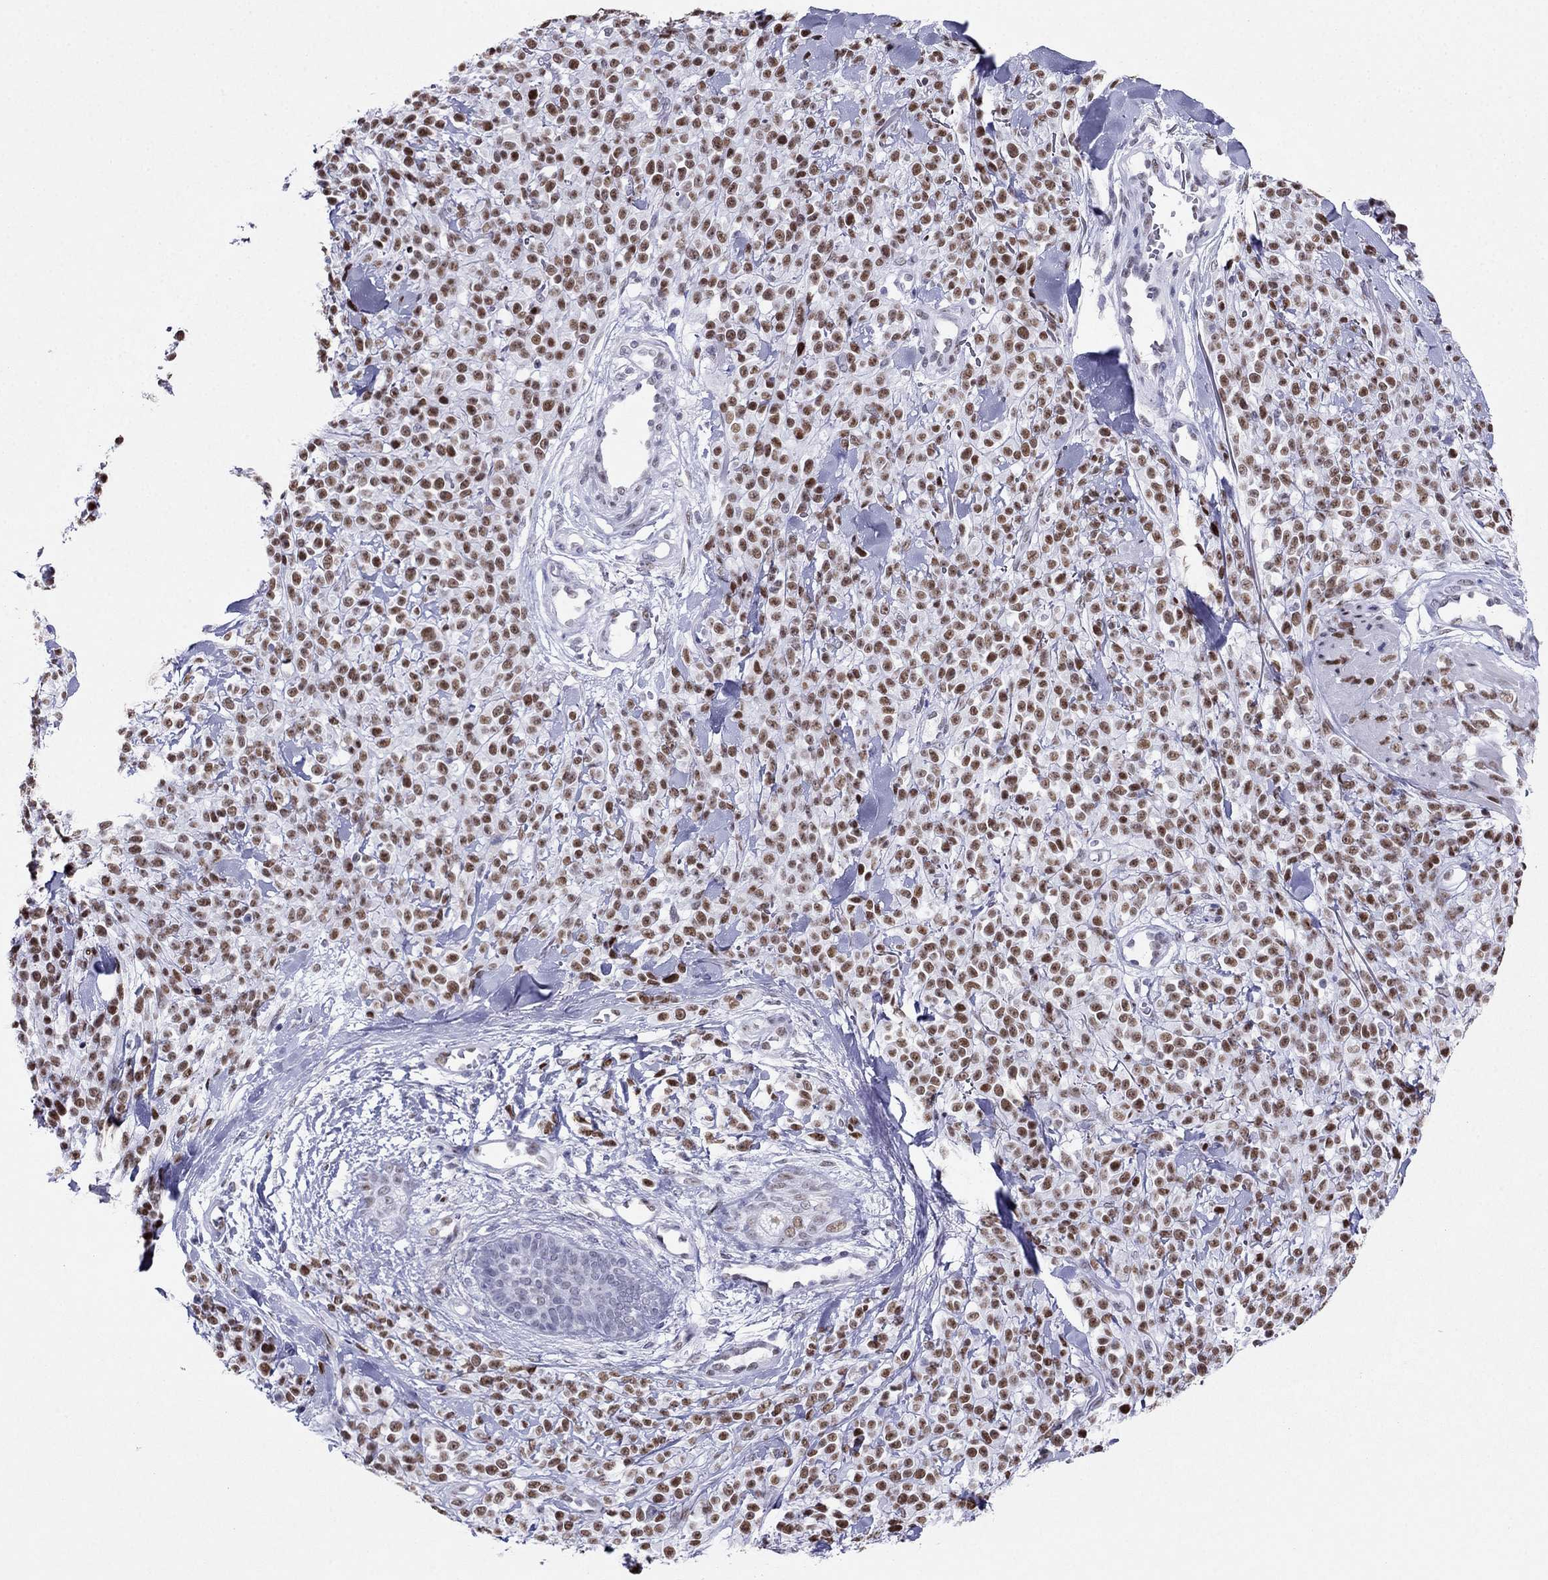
{"staining": {"intensity": "strong", "quantity": ">75%", "location": "nuclear"}, "tissue": "melanoma", "cell_type": "Tumor cells", "image_type": "cancer", "snomed": [{"axis": "morphology", "description": "Malignant melanoma, NOS"}, {"axis": "topography", "description": "Skin"}, {"axis": "topography", "description": "Skin of trunk"}], "caption": "Tumor cells reveal high levels of strong nuclear staining in approximately >75% of cells in human melanoma.", "gene": "PPM1G", "patient": {"sex": "male", "age": 74}}